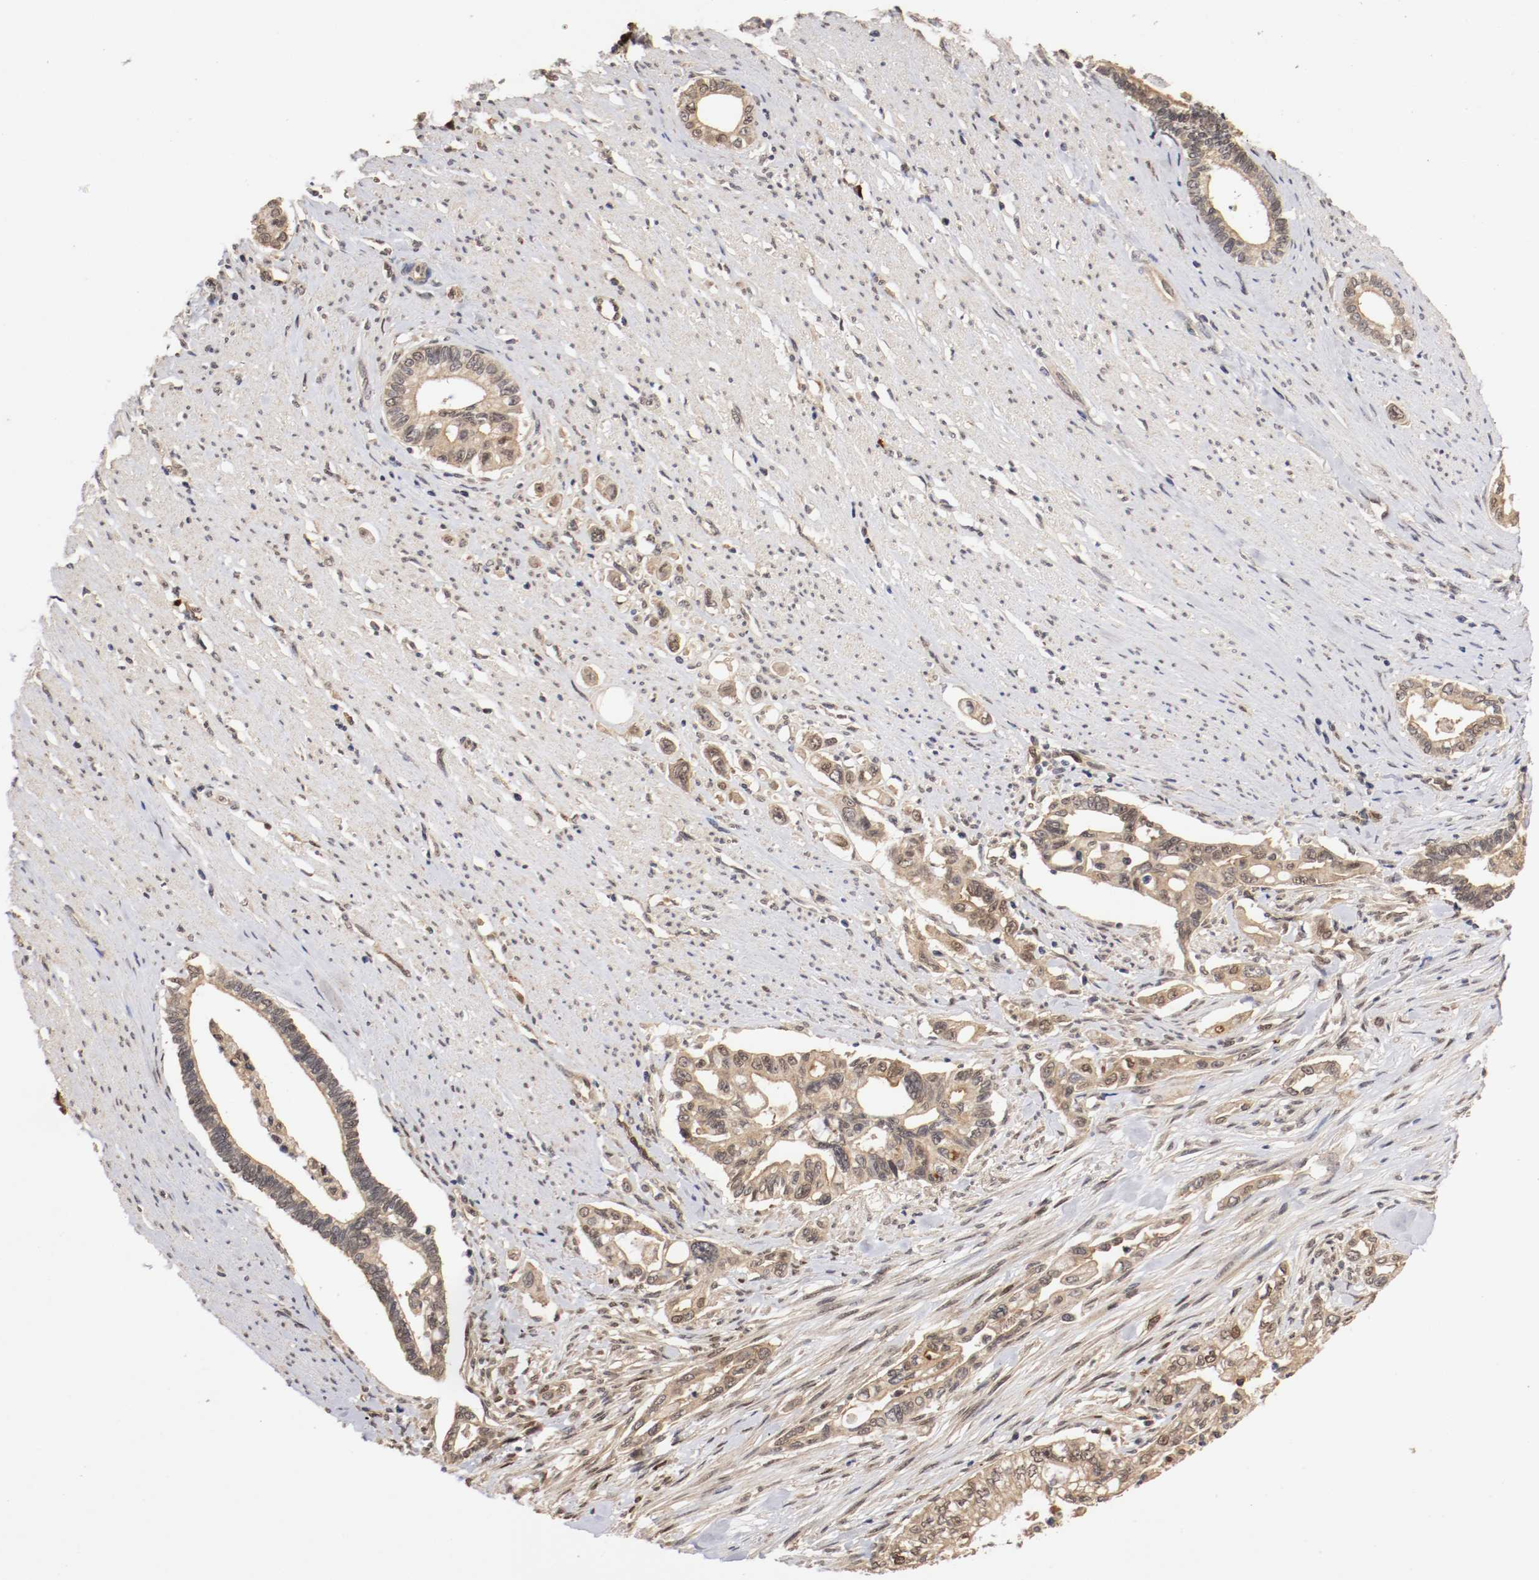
{"staining": {"intensity": "weak", "quantity": ">75%", "location": "cytoplasmic/membranous,nuclear"}, "tissue": "pancreatic cancer", "cell_type": "Tumor cells", "image_type": "cancer", "snomed": [{"axis": "morphology", "description": "Normal tissue, NOS"}, {"axis": "topography", "description": "Pancreas"}], "caption": "Immunohistochemistry (IHC) of pancreatic cancer demonstrates low levels of weak cytoplasmic/membranous and nuclear staining in approximately >75% of tumor cells. (brown staining indicates protein expression, while blue staining denotes nuclei).", "gene": "DNMT3B", "patient": {"sex": "male", "age": 42}}